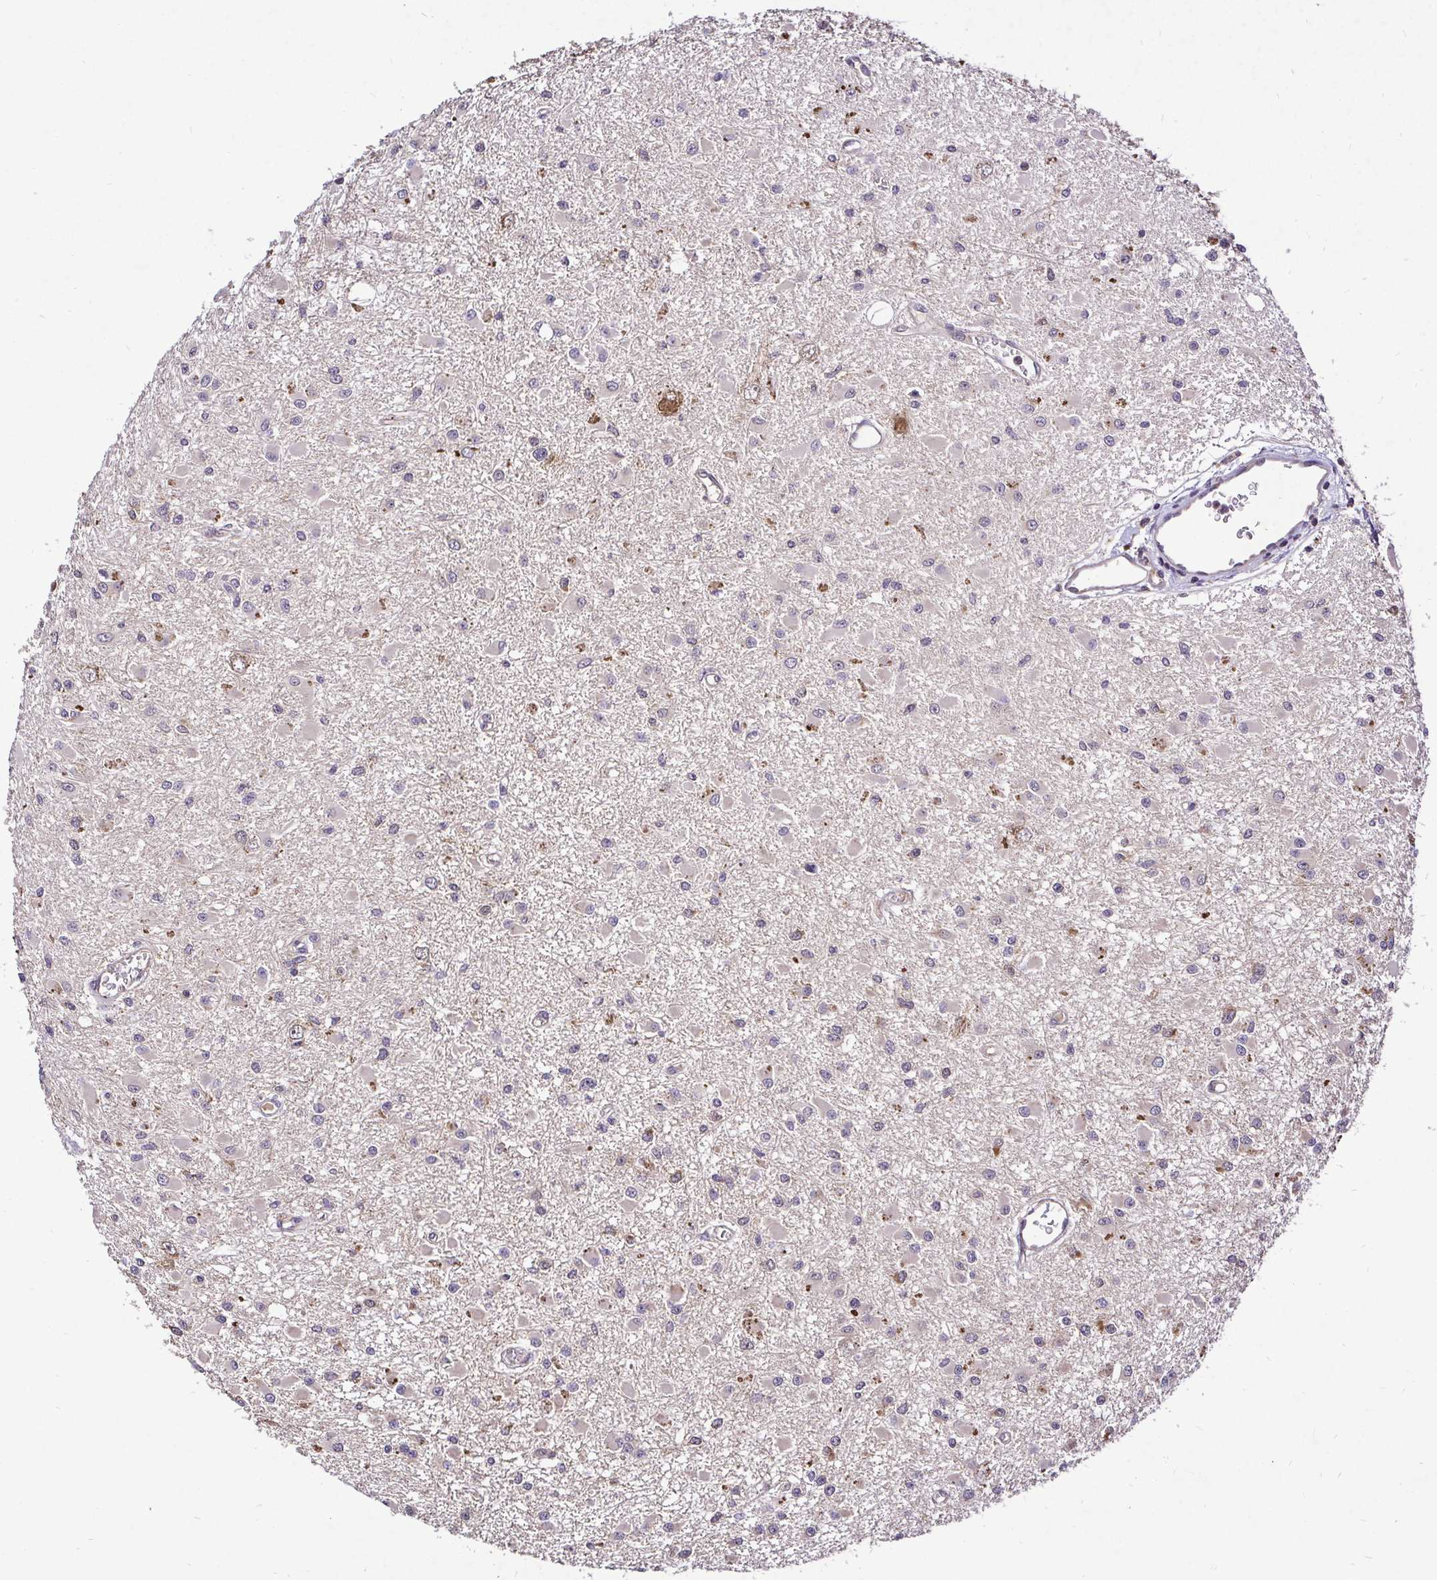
{"staining": {"intensity": "negative", "quantity": "none", "location": "none"}, "tissue": "glioma", "cell_type": "Tumor cells", "image_type": "cancer", "snomed": [{"axis": "morphology", "description": "Glioma, malignant, High grade"}, {"axis": "topography", "description": "Brain"}], "caption": "This image is of glioma stained with IHC to label a protein in brown with the nuclei are counter-stained blue. There is no staining in tumor cells.", "gene": "UBE2M", "patient": {"sex": "male", "age": 54}}